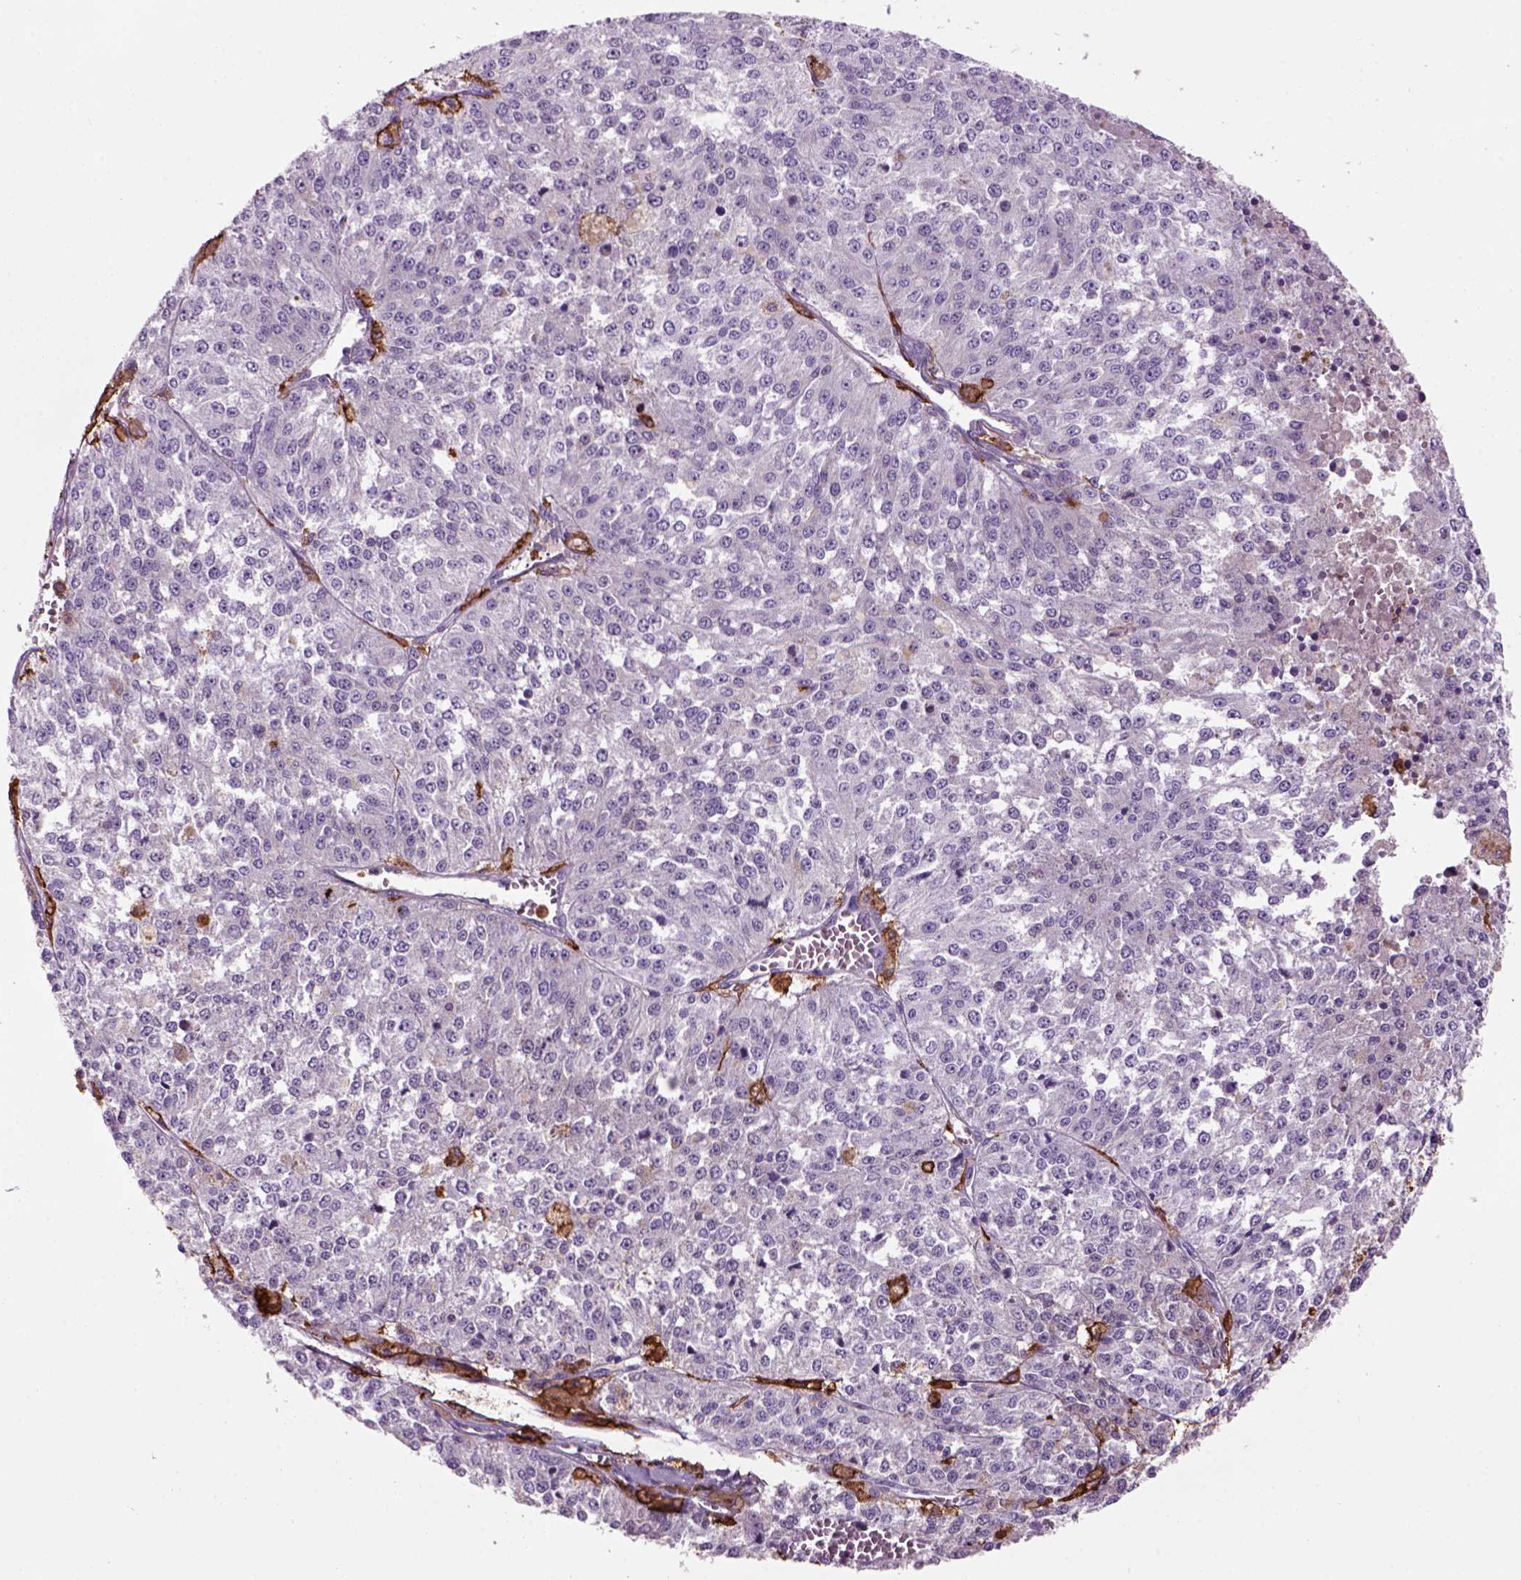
{"staining": {"intensity": "negative", "quantity": "none", "location": "none"}, "tissue": "melanoma", "cell_type": "Tumor cells", "image_type": "cancer", "snomed": [{"axis": "morphology", "description": "Malignant melanoma, Metastatic site"}, {"axis": "topography", "description": "Lymph node"}], "caption": "A photomicrograph of human melanoma is negative for staining in tumor cells.", "gene": "CD14", "patient": {"sex": "female", "age": 64}}